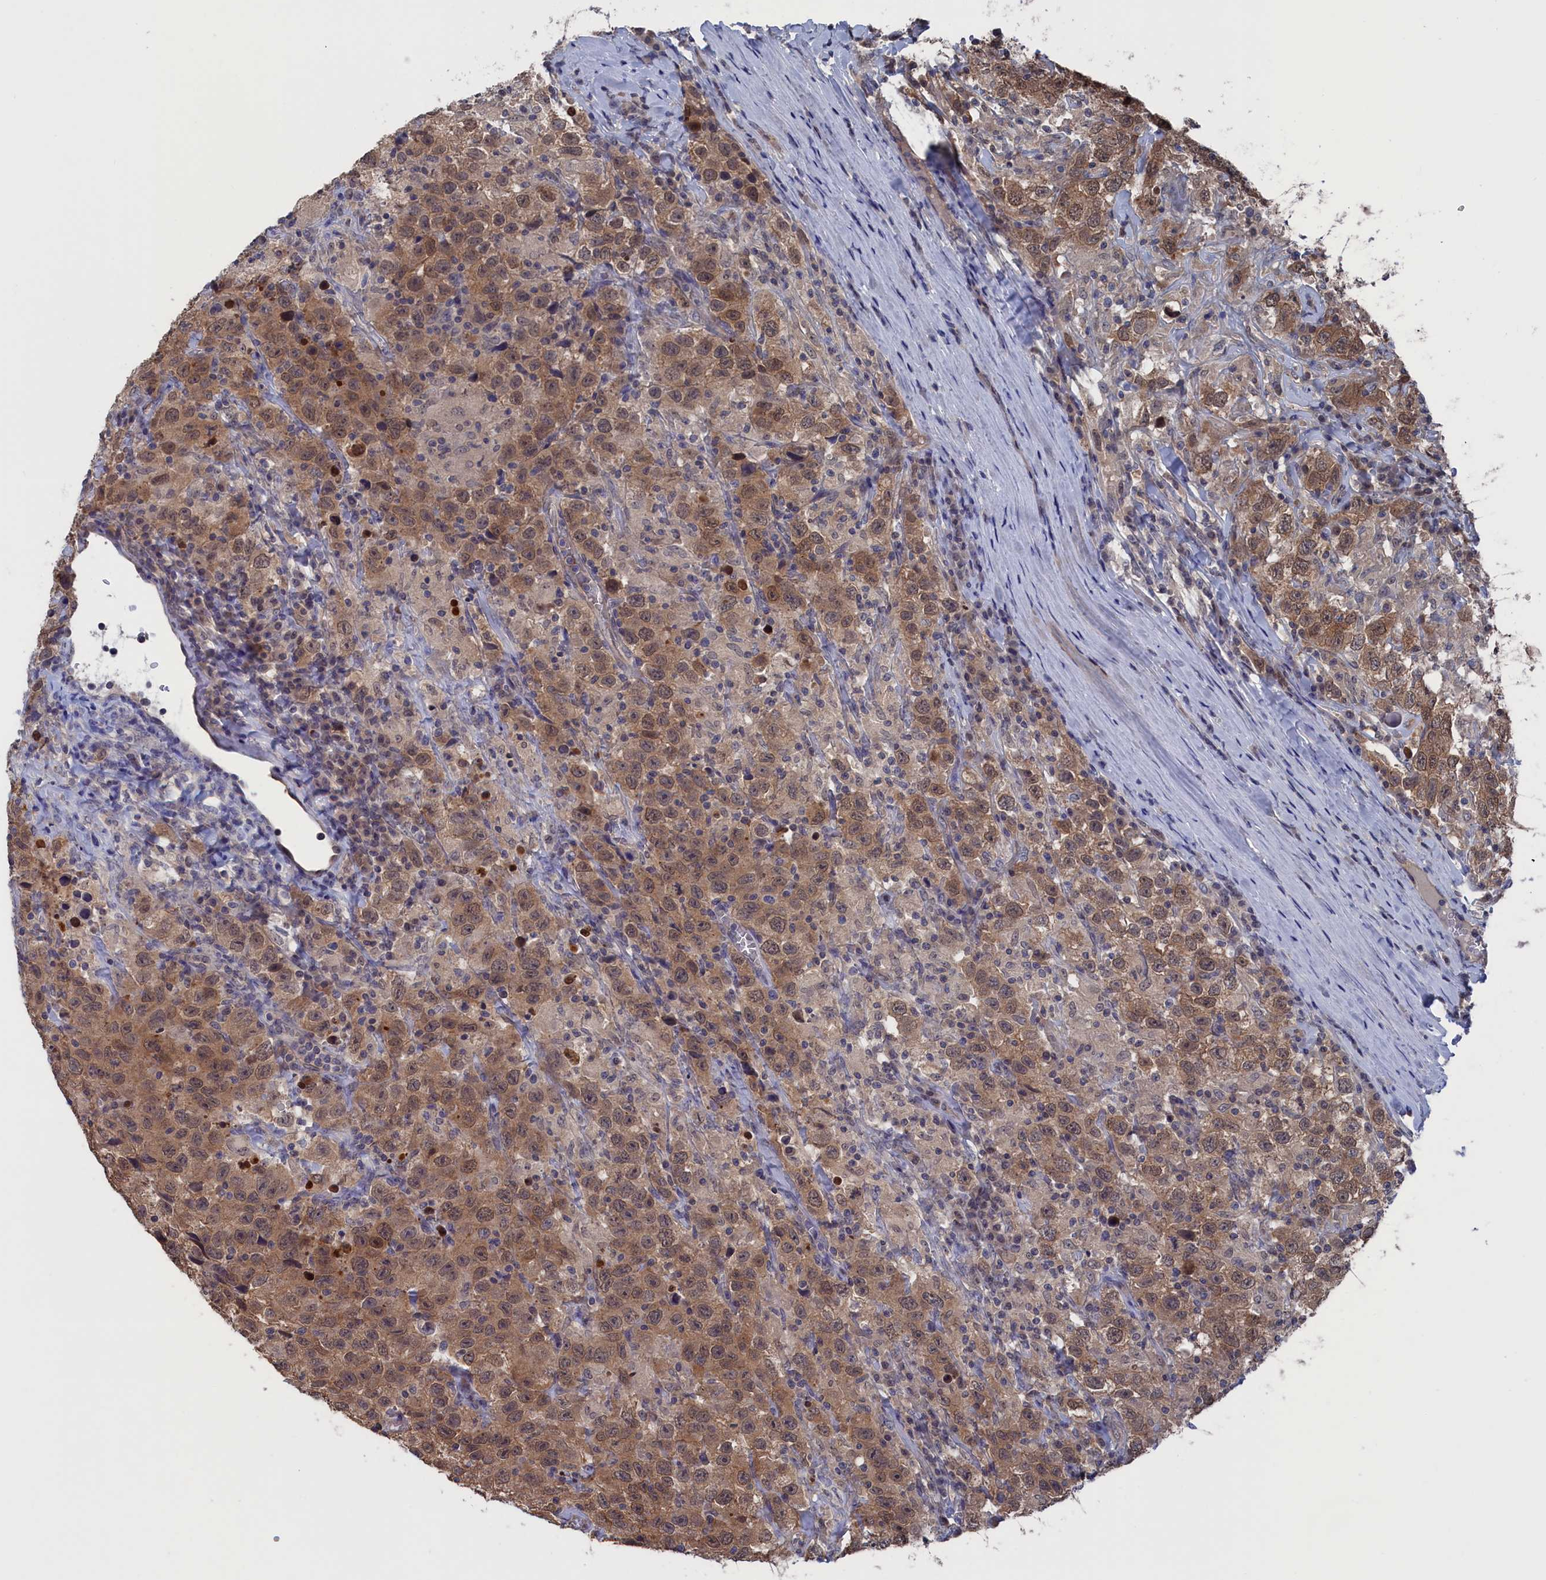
{"staining": {"intensity": "moderate", "quantity": ">75%", "location": "cytoplasmic/membranous,nuclear"}, "tissue": "testis cancer", "cell_type": "Tumor cells", "image_type": "cancer", "snomed": [{"axis": "morphology", "description": "Seminoma, NOS"}, {"axis": "topography", "description": "Testis"}], "caption": "Immunohistochemistry (IHC) of human testis seminoma exhibits medium levels of moderate cytoplasmic/membranous and nuclear expression in approximately >75% of tumor cells. (DAB IHC, brown staining for protein, blue staining for nuclei).", "gene": "NUTF2", "patient": {"sex": "male", "age": 41}}